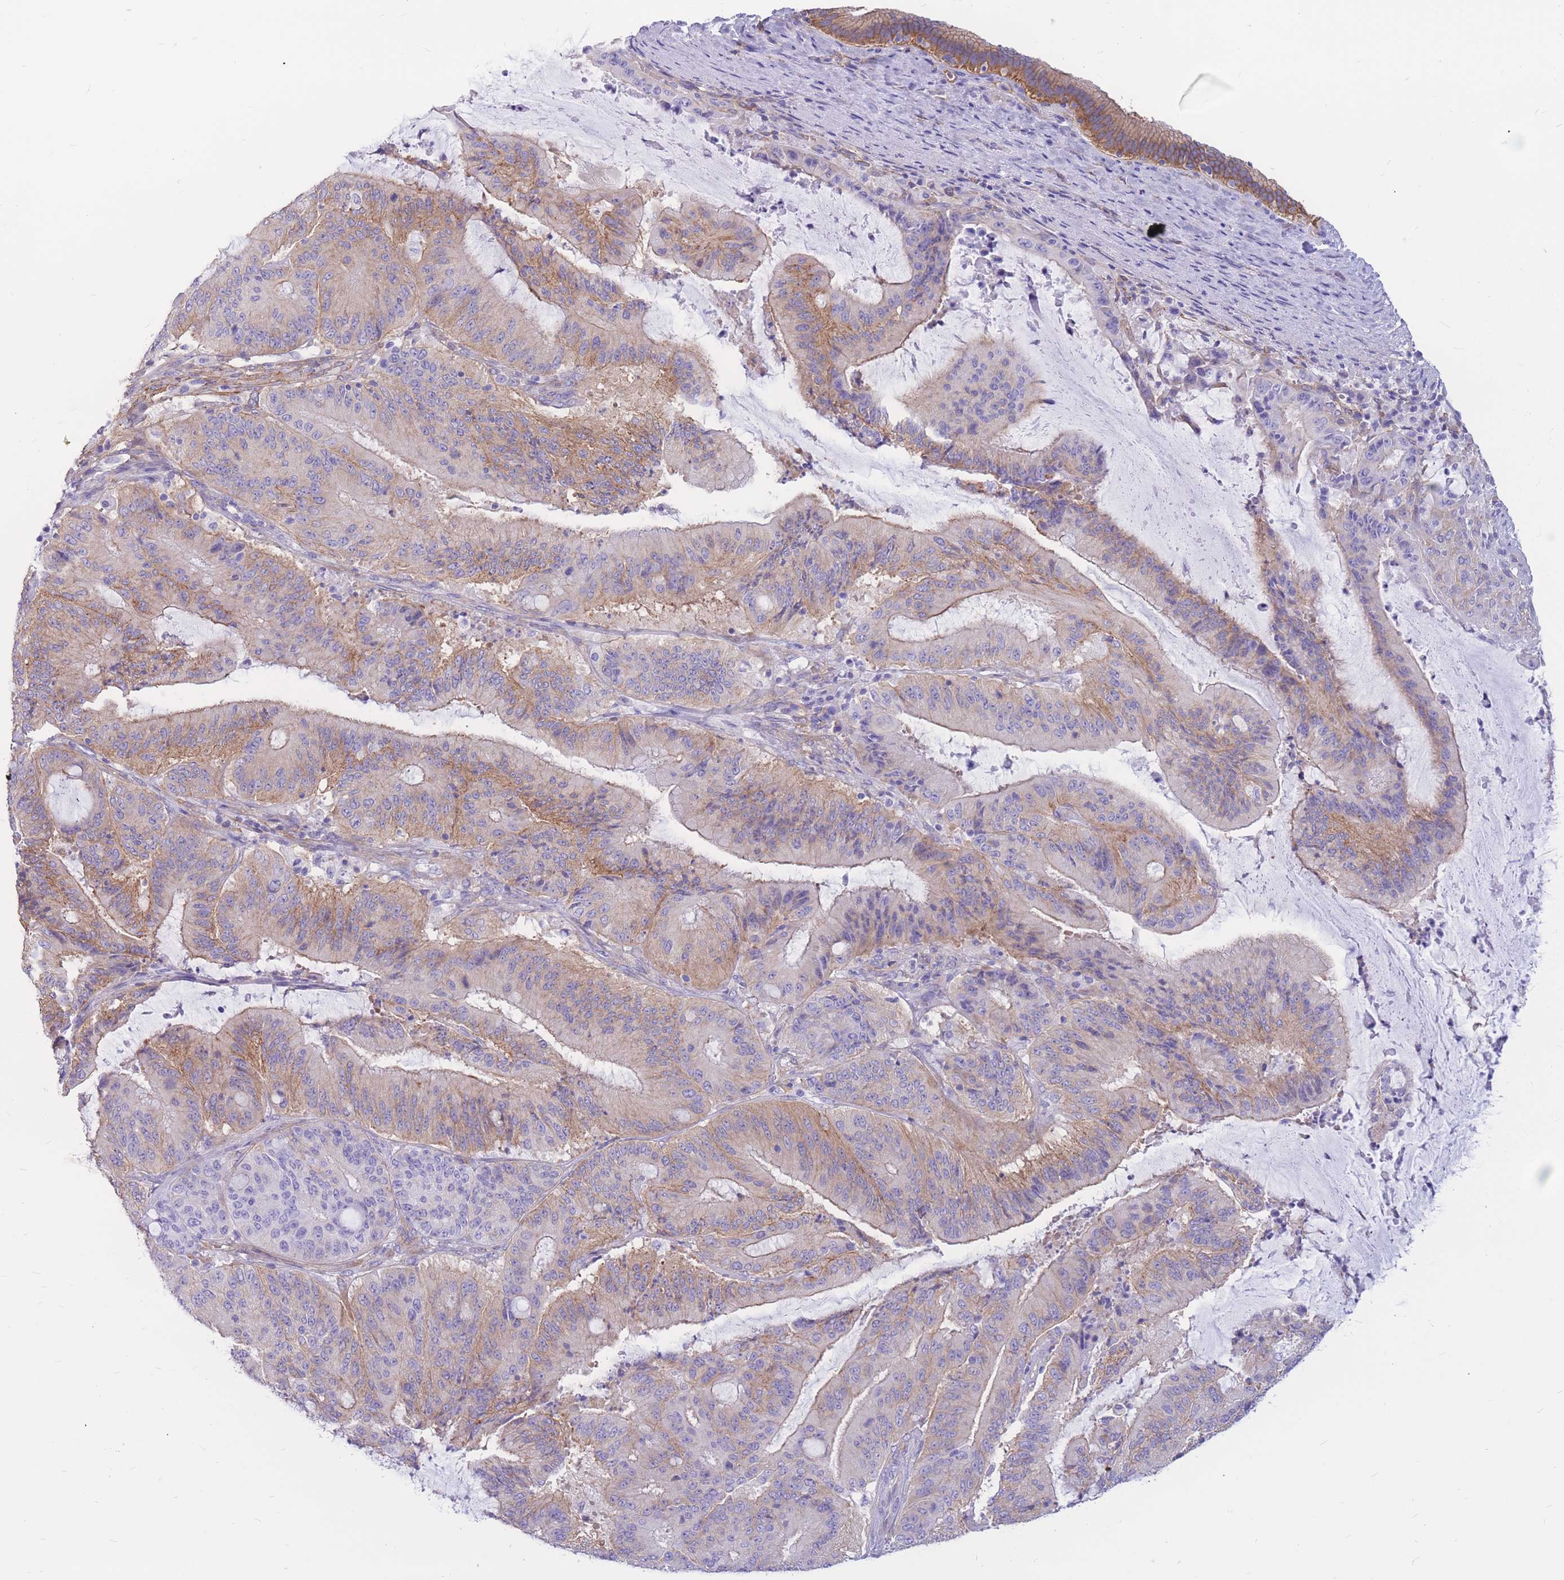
{"staining": {"intensity": "moderate", "quantity": "25%-75%", "location": "cytoplasmic/membranous"}, "tissue": "liver cancer", "cell_type": "Tumor cells", "image_type": "cancer", "snomed": [{"axis": "morphology", "description": "Normal tissue, NOS"}, {"axis": "morphology", "description": "Cholangiocarcinoma"}, {"axis": "topography", "description": "Liver"}, {"axis": "topography", "description": "Peripheral nerve tissue"}], "caption": "Tumor cells exhibit moderate cytoplasmic/membranous staining in about 25%-75% of cells in liver cancer (cholangiocarcinoma).", "gene": "ADD2", "patient": {"sex": "female", "age": 73}}